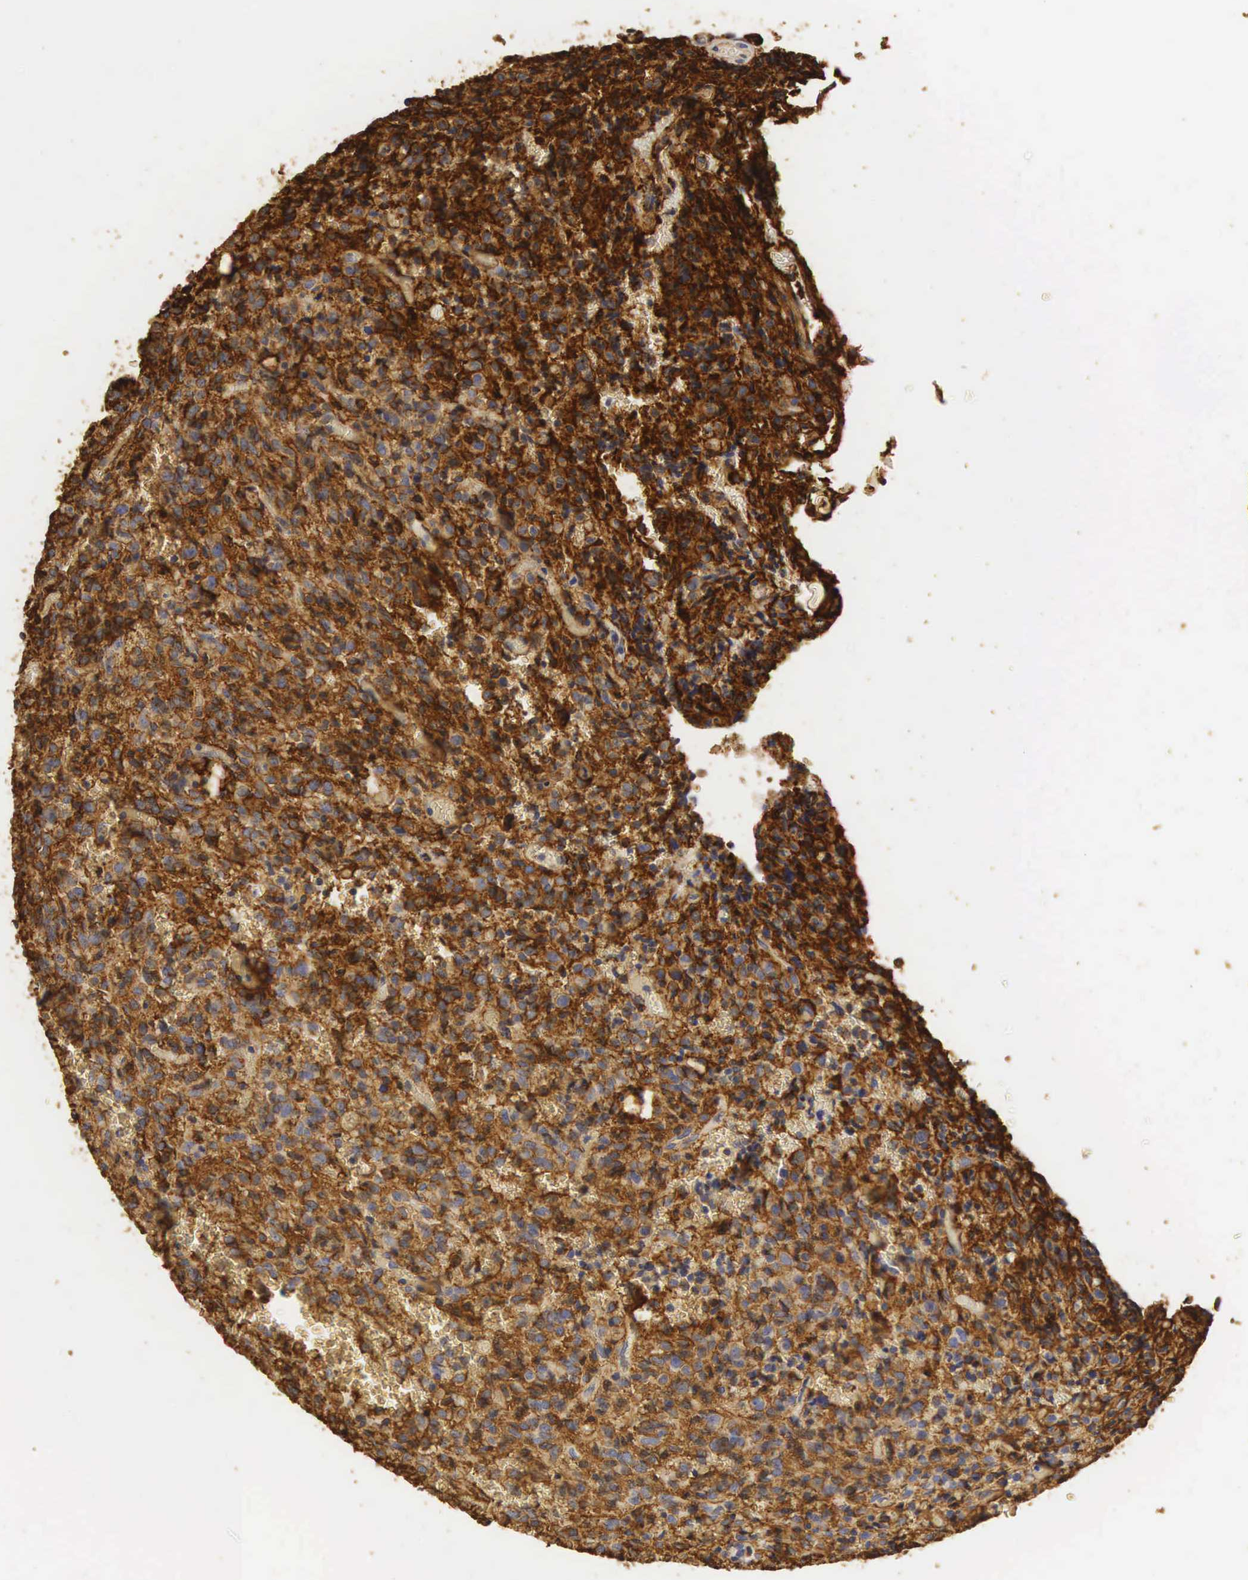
{"staining": {"intensity": "strong", "quantity": ">75%", "location": "cytoplasmic/membranous"}, "tissue": "glioma", "cell_type": "Tumor cells", "image_type": "cancer", "snomed": [{"axis": "morphology", "description": "Glioma, malignant, High grade"}, {"axis": "topography", "description": "Brain"}], "caption": "Malignant glioma (high-grade) stained with a brown dye shows strong cytoplasmic/membranous positive staining in about >75% of tumor cells.", "gene": "CD99", "patient": {"sex": "male", "age": 56}}